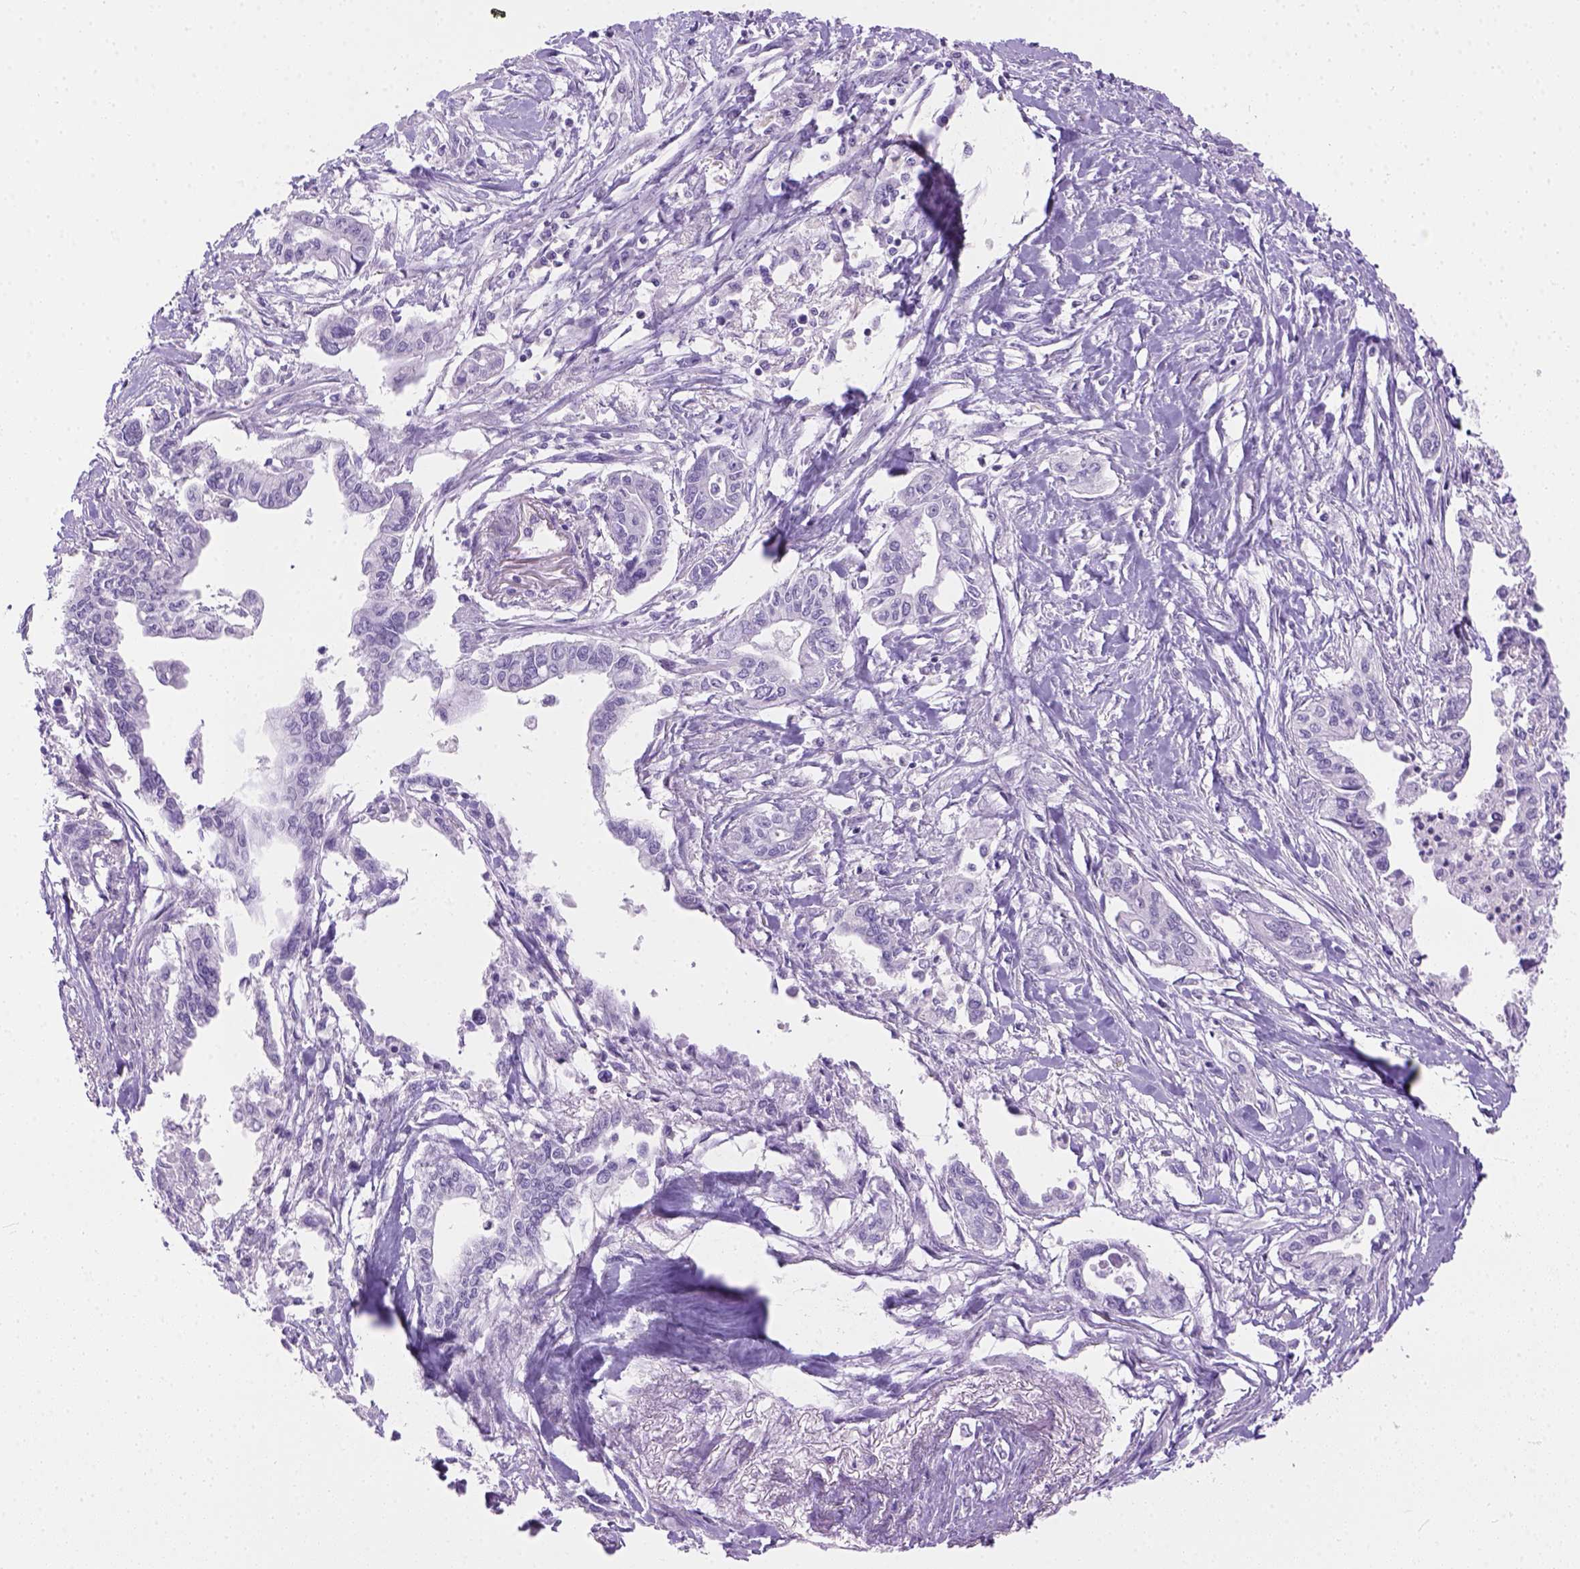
{"staining": {"intensity": "negative", "quantity": "none", "location": "none"}, "tissue": "pancreatic cancer", "cell_type": "Tumor cells", "image_type": "cancer", "snomed": [{"axis": "morphology", "description": "Adenocarcinoma, NOS"}, {"axis": "topography", "description": "Pancreas"}], "caption": "An immunohistochemistry (IHC) micrograph of pancreatic cancer is shown. There is no staining in tumor cells of pancreatic cancer.", "gene": "TMEM38A", "patient": {"sex": "male", "age": 60}}